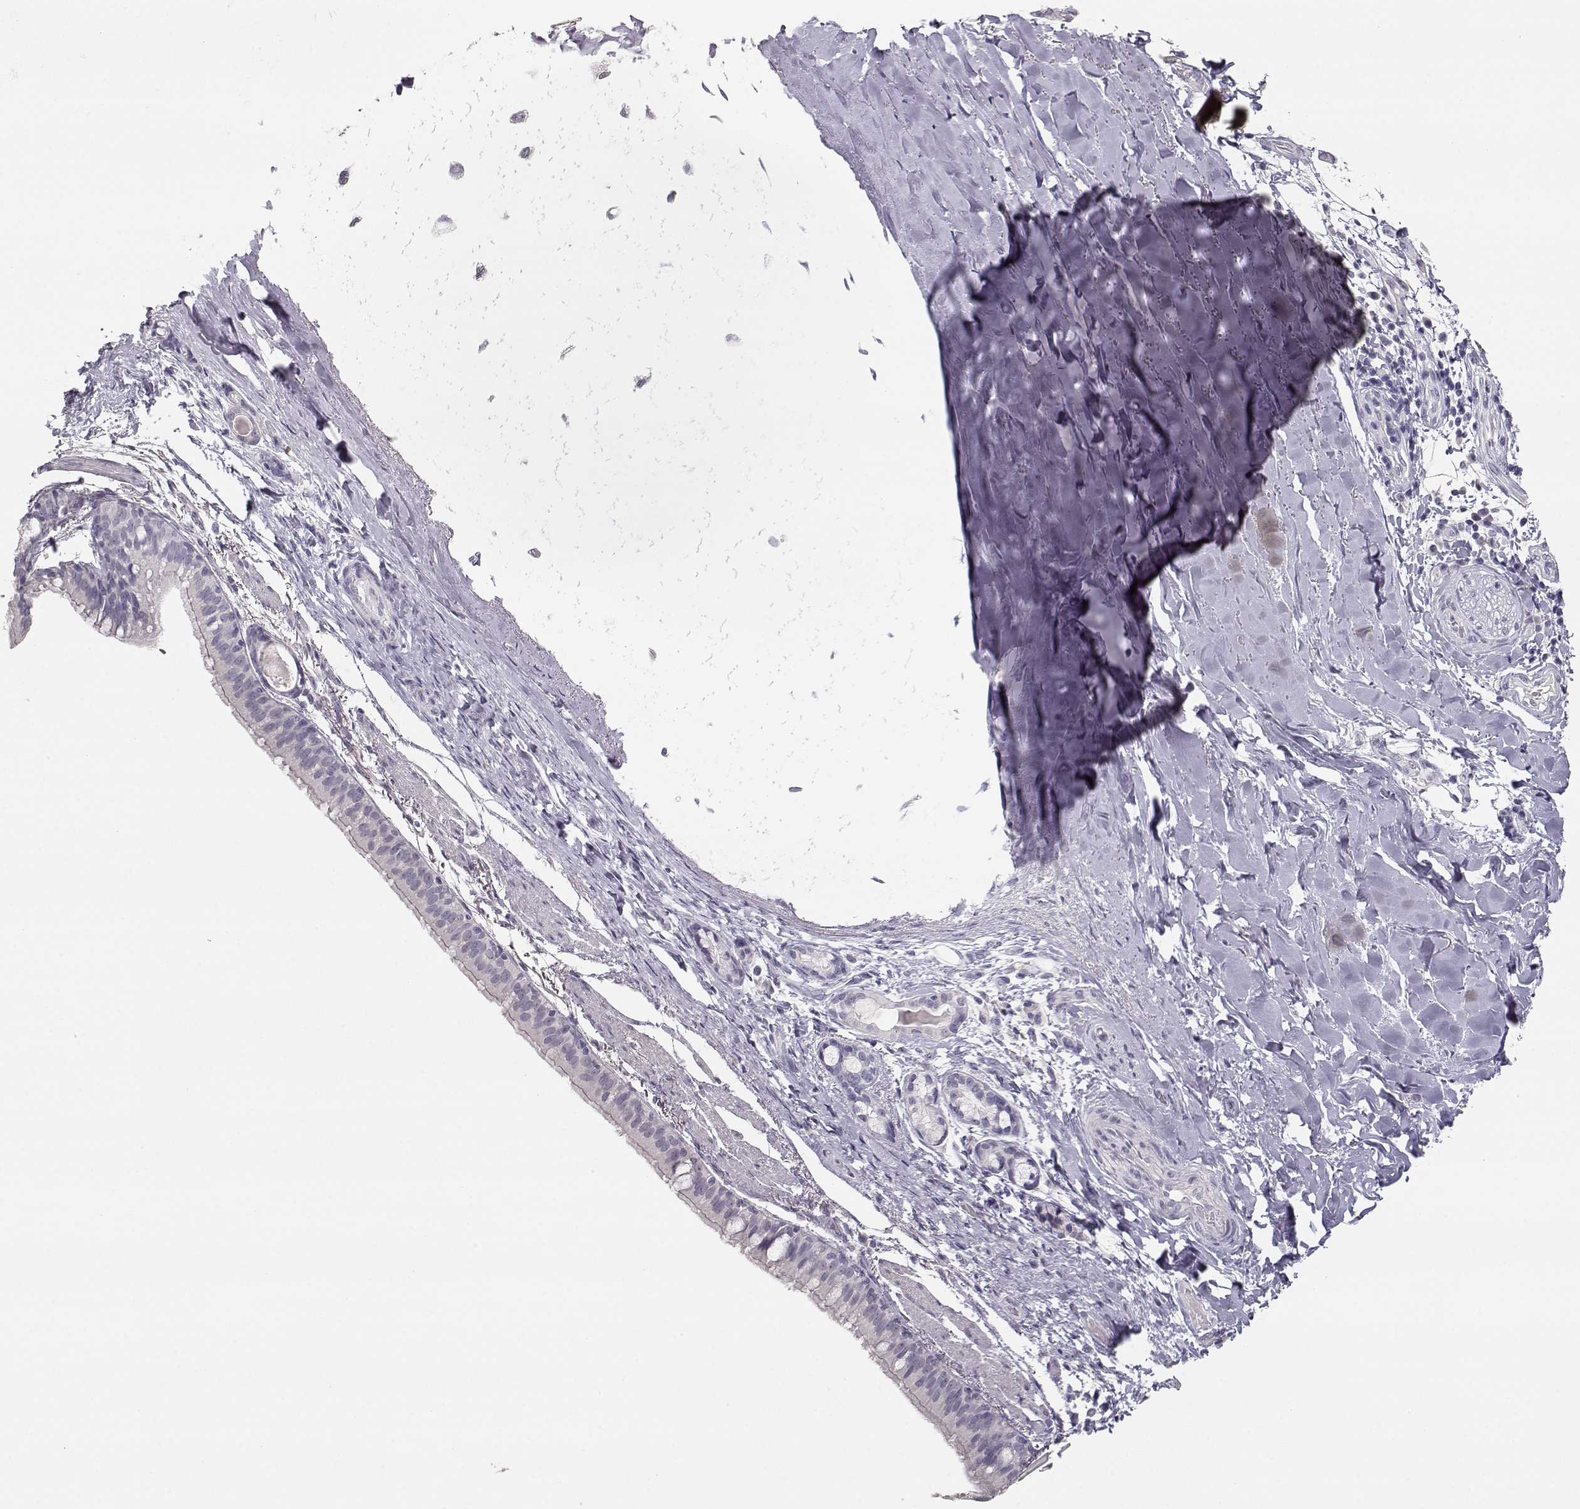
{"staining": {"intensity": "negative", "quantity": "none", "location": "none"}, "tissue": "bronchus", "cell_type": "Respiratory epithelial cells", "image_type": "normal", "snomed": [{"axis": "morphology", "description": "Normal tissue, NOS"}, {"axis": "morphology", "description": "Squamous cell carcinoma, NOS"}, {"axis": "topography", "description": "Bronchus"}, {"axis": "topography", "description": "Lung"}], "caption": "The photomicrograph exhibits no significant expression in respiratory epithelial cells of bronchus. (Stains: DAB (3,3'-diaminobenzidine) IHC with hematoxylin counter stain, Microscopy: brightfield microscopy at high magnification).", "gene": "TKTL1", "patient": {"sex": "male", "age": 69}}